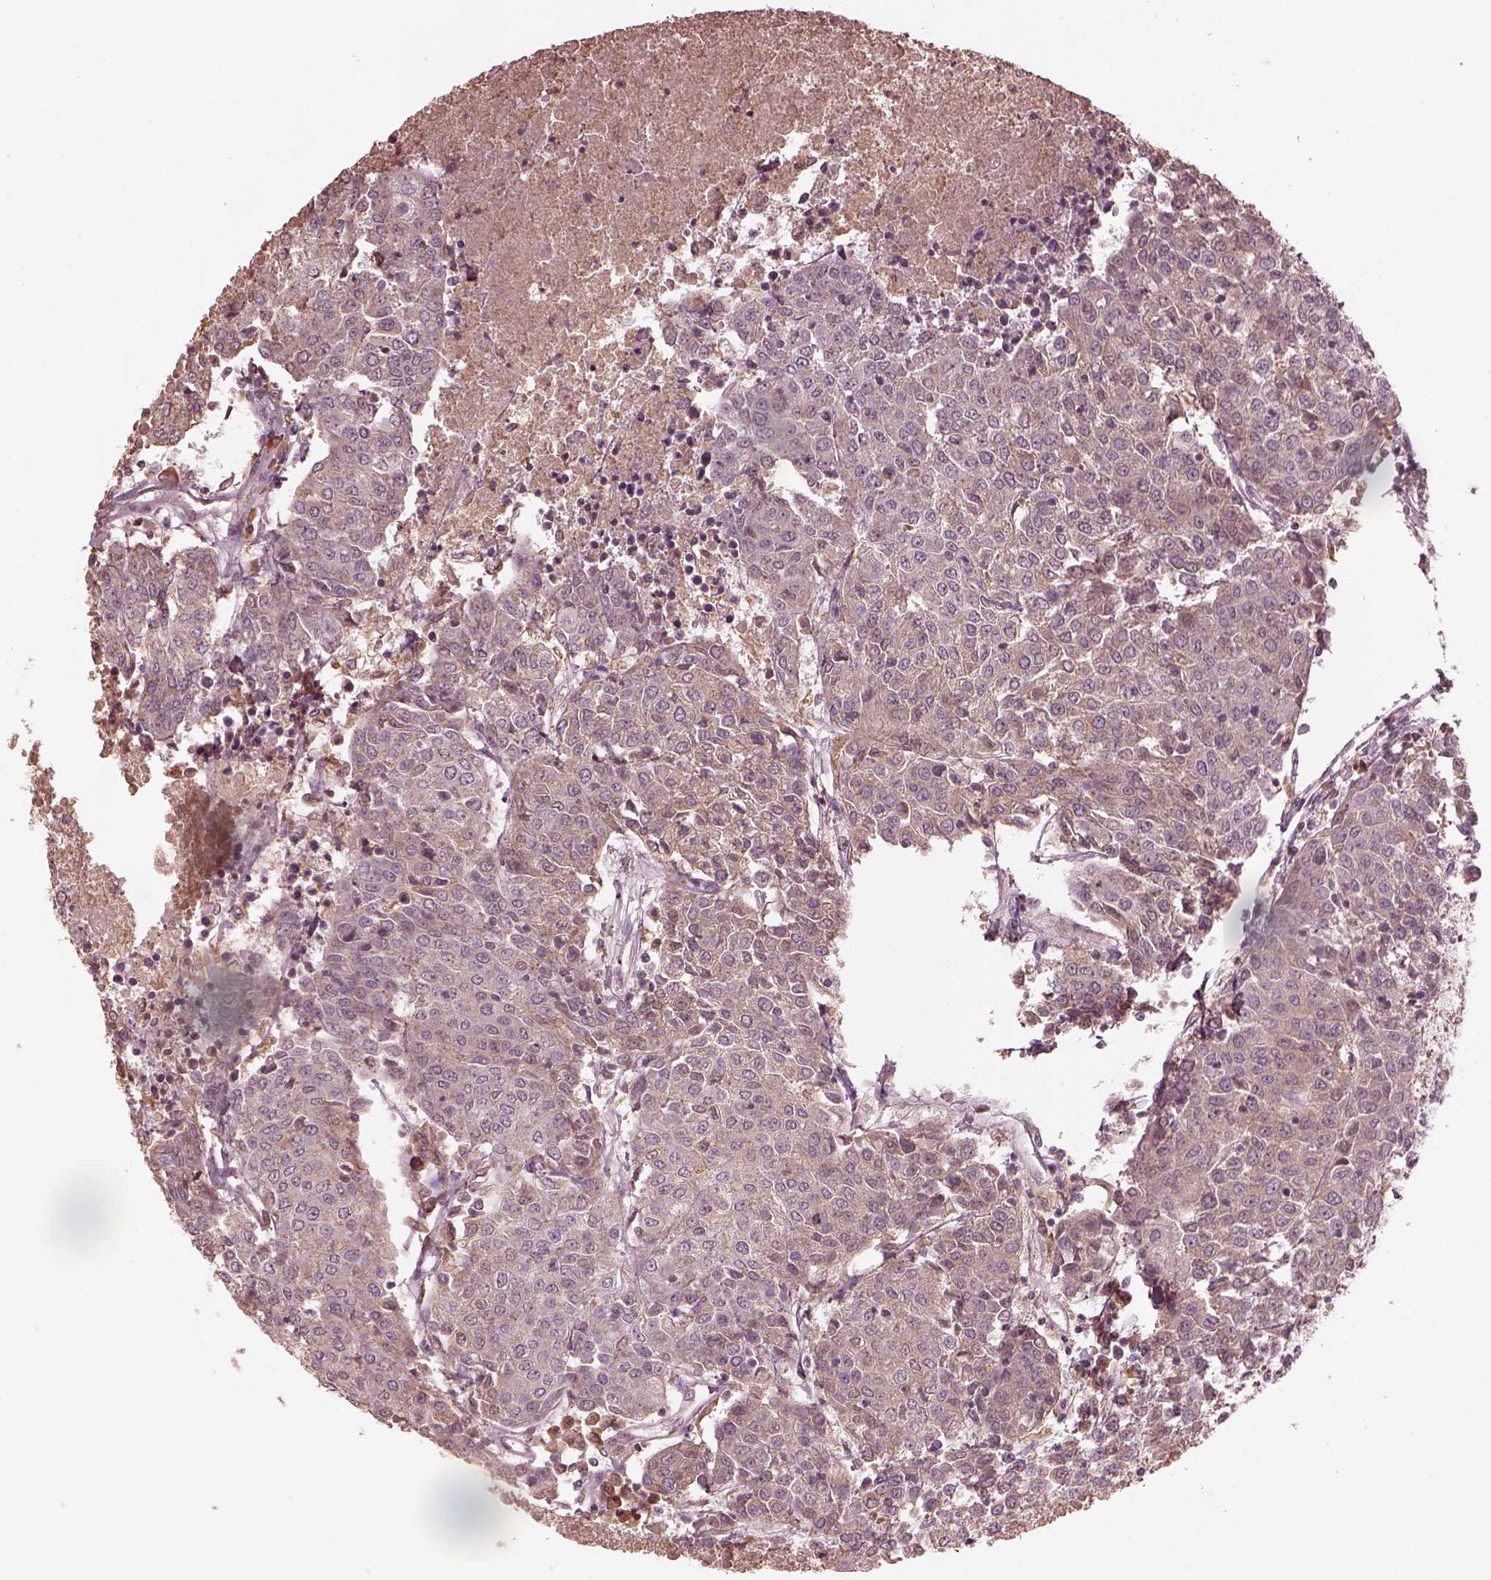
{"staining": {"intensity": "negative", "quantity": "none", "location": "none"}, "tissue": "urothelial cancer", "cell_type": "Tumor cells", "image_type": "cancer", "snomed": [{"axis": "morphology", "description": "Urothelial carcinoma, High grade"}, {"axis": "topography", "description": "Urinary bladder"}], "caption": "Human urothelial cancer stained for a protein using immunohistochemistry reveals no expression in tumor cells.", "gene": "CALR3", "patient": {"sex": "female", "age": 85}}